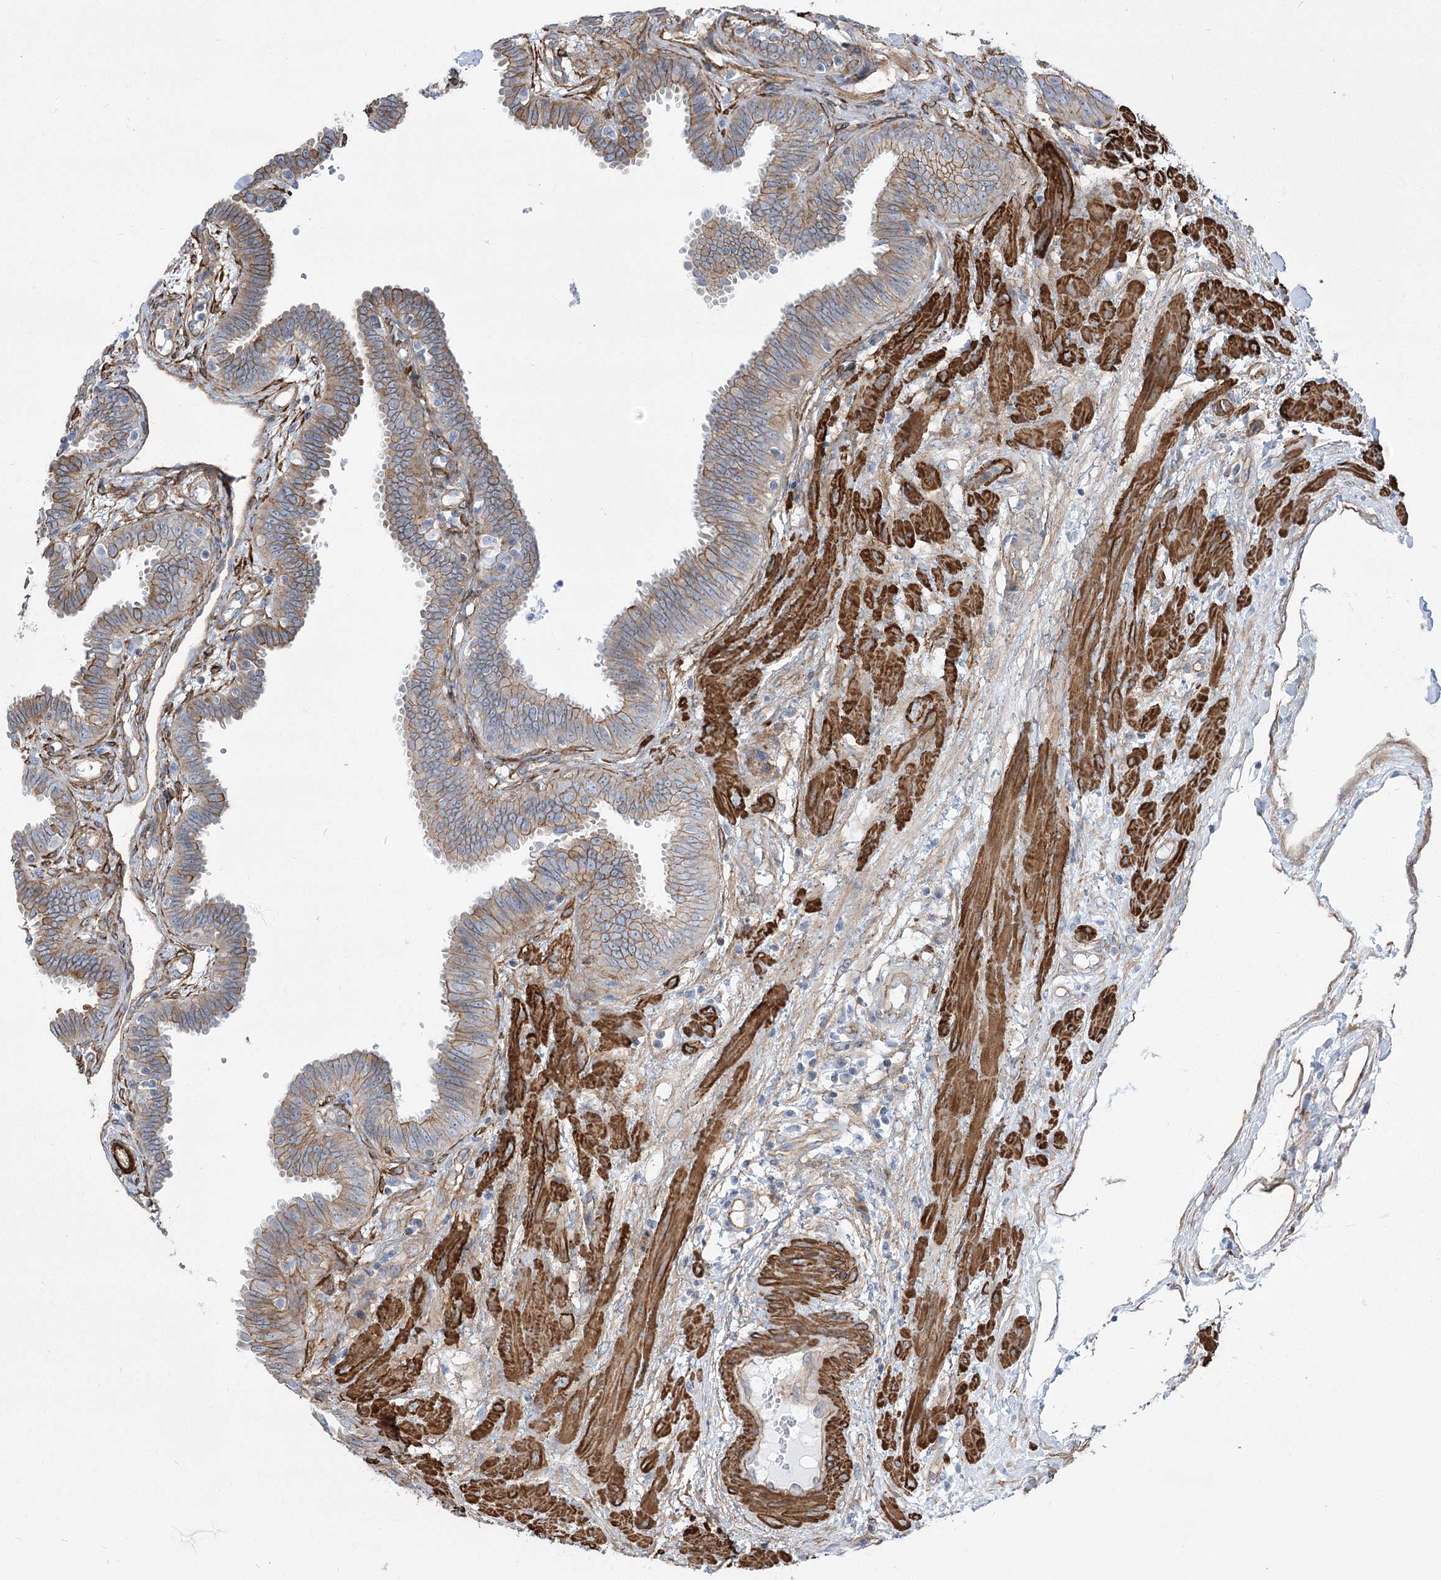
{"staining": {"intensity": "moderate", "quantity": ">75%", "location": "cytoplasmic/membranous"}, "tissue": "fallopian tube", "cell_type": "Glandular cells", "image_type": "normal", "snomed": [{"axis": "morphology", "description": "Normal tissue, NOS"}, {"axis": "topography", "description": "Fallopian tube"}], "caption": "Human fallopian tube stained for a protein (brown) demonstrates moderate cytoplasmic/membranous positive positivity in approximately >75% of glandular cells.", "gene": "PLEKHA5", "patient": {"sex": "female", "age": 32}}